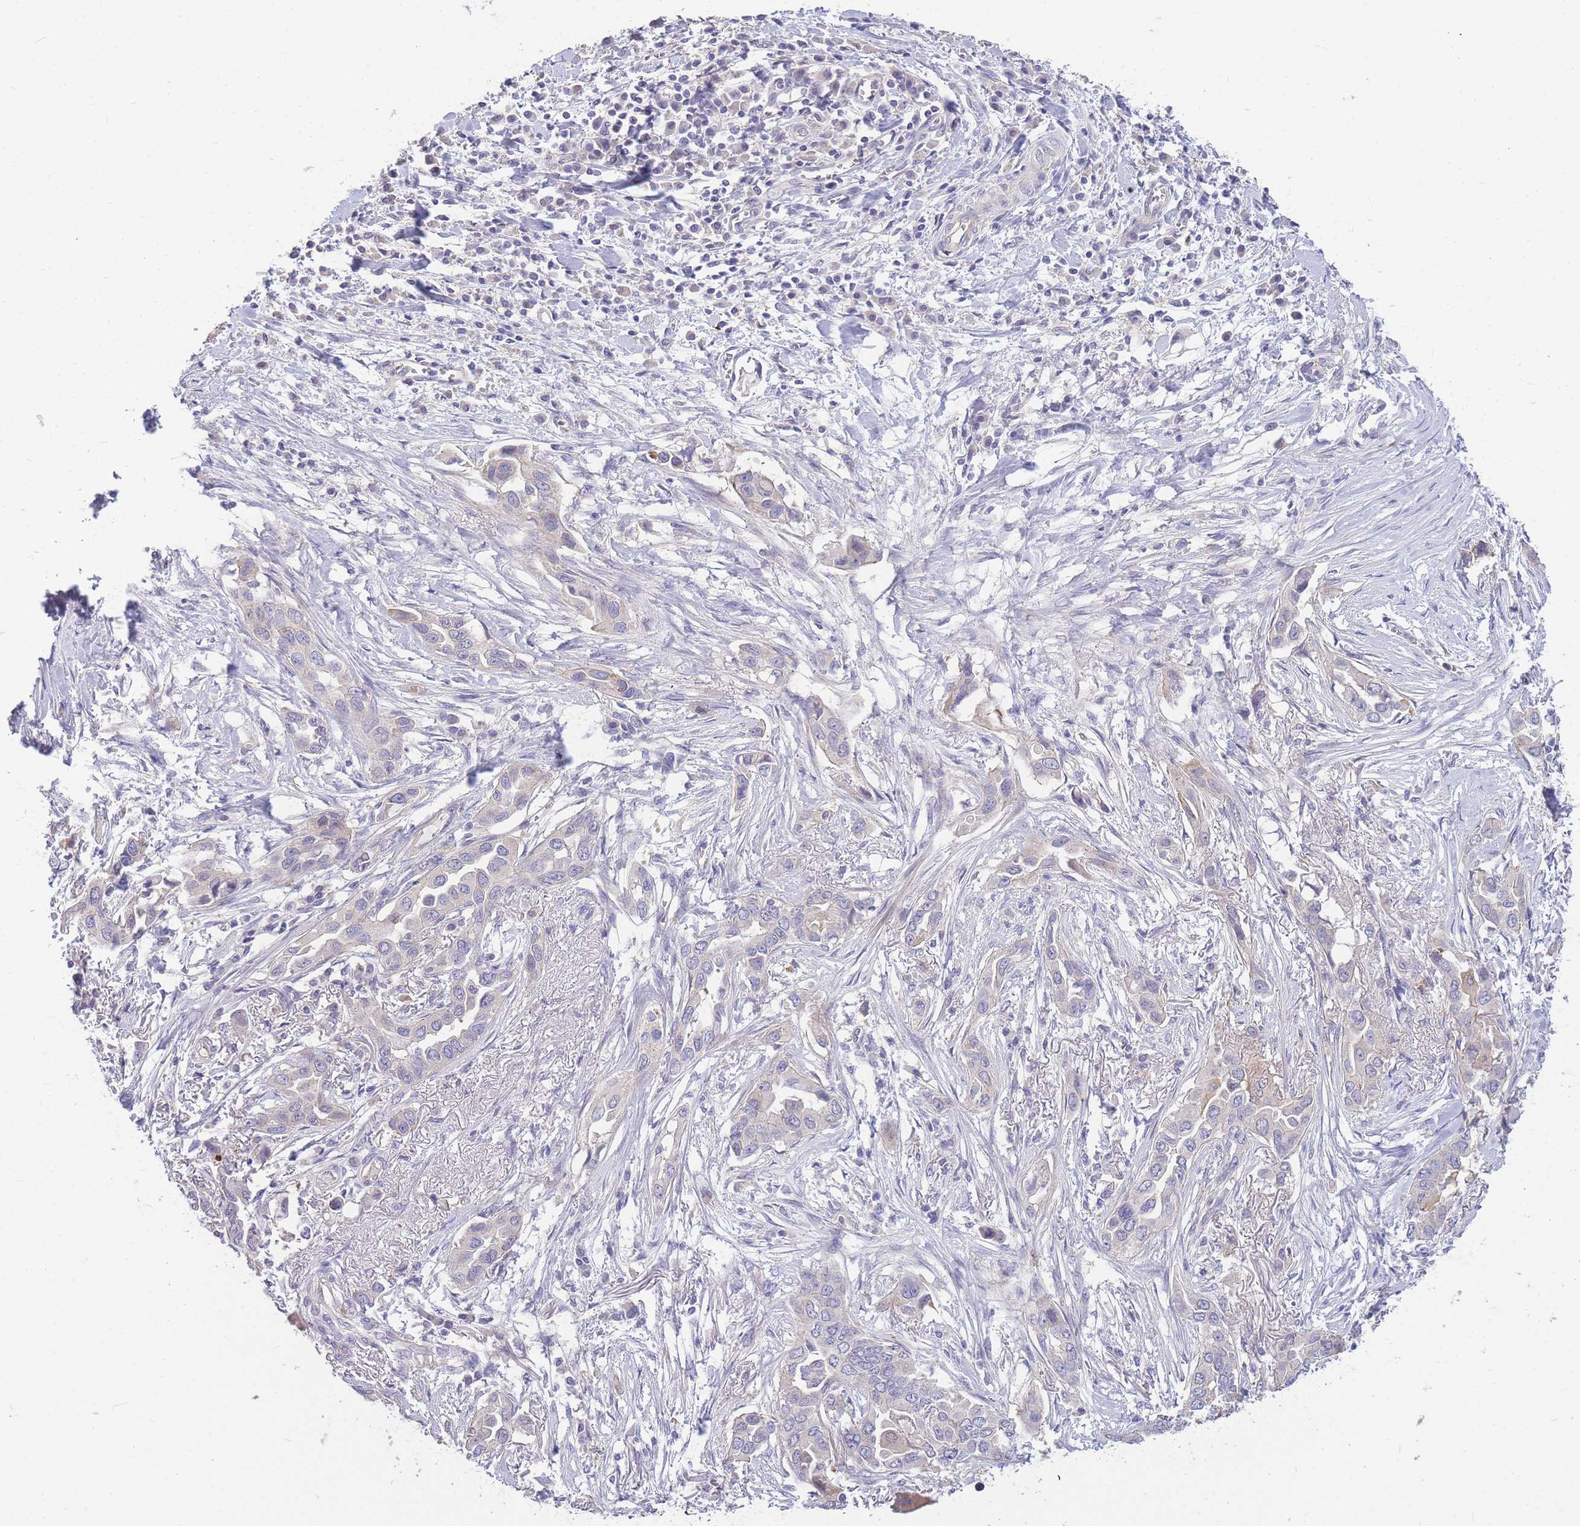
{"staining": {"intensity": "negative", "quantity": "none", "location": "none"}, "tissue": "lung cancer", "cell_type": "Tumor cells", "image_type": "cancer", "snomed": [{"axis": "morphology", "description": "Adenocarcinoma, NOS"}, {"axis": "topography", "description": "Lung"}], "caption": "Immunohistochemistry (IHC) of lung cancer (adenocarcinoma) shows no staining in tumor cells. (DAB (3,3'-diaminobenzidine) IHC visualized using brightfield microscopy, high magnification).", "gene": "OR5T1", "patient": {"sex": "female", "age": 76}}